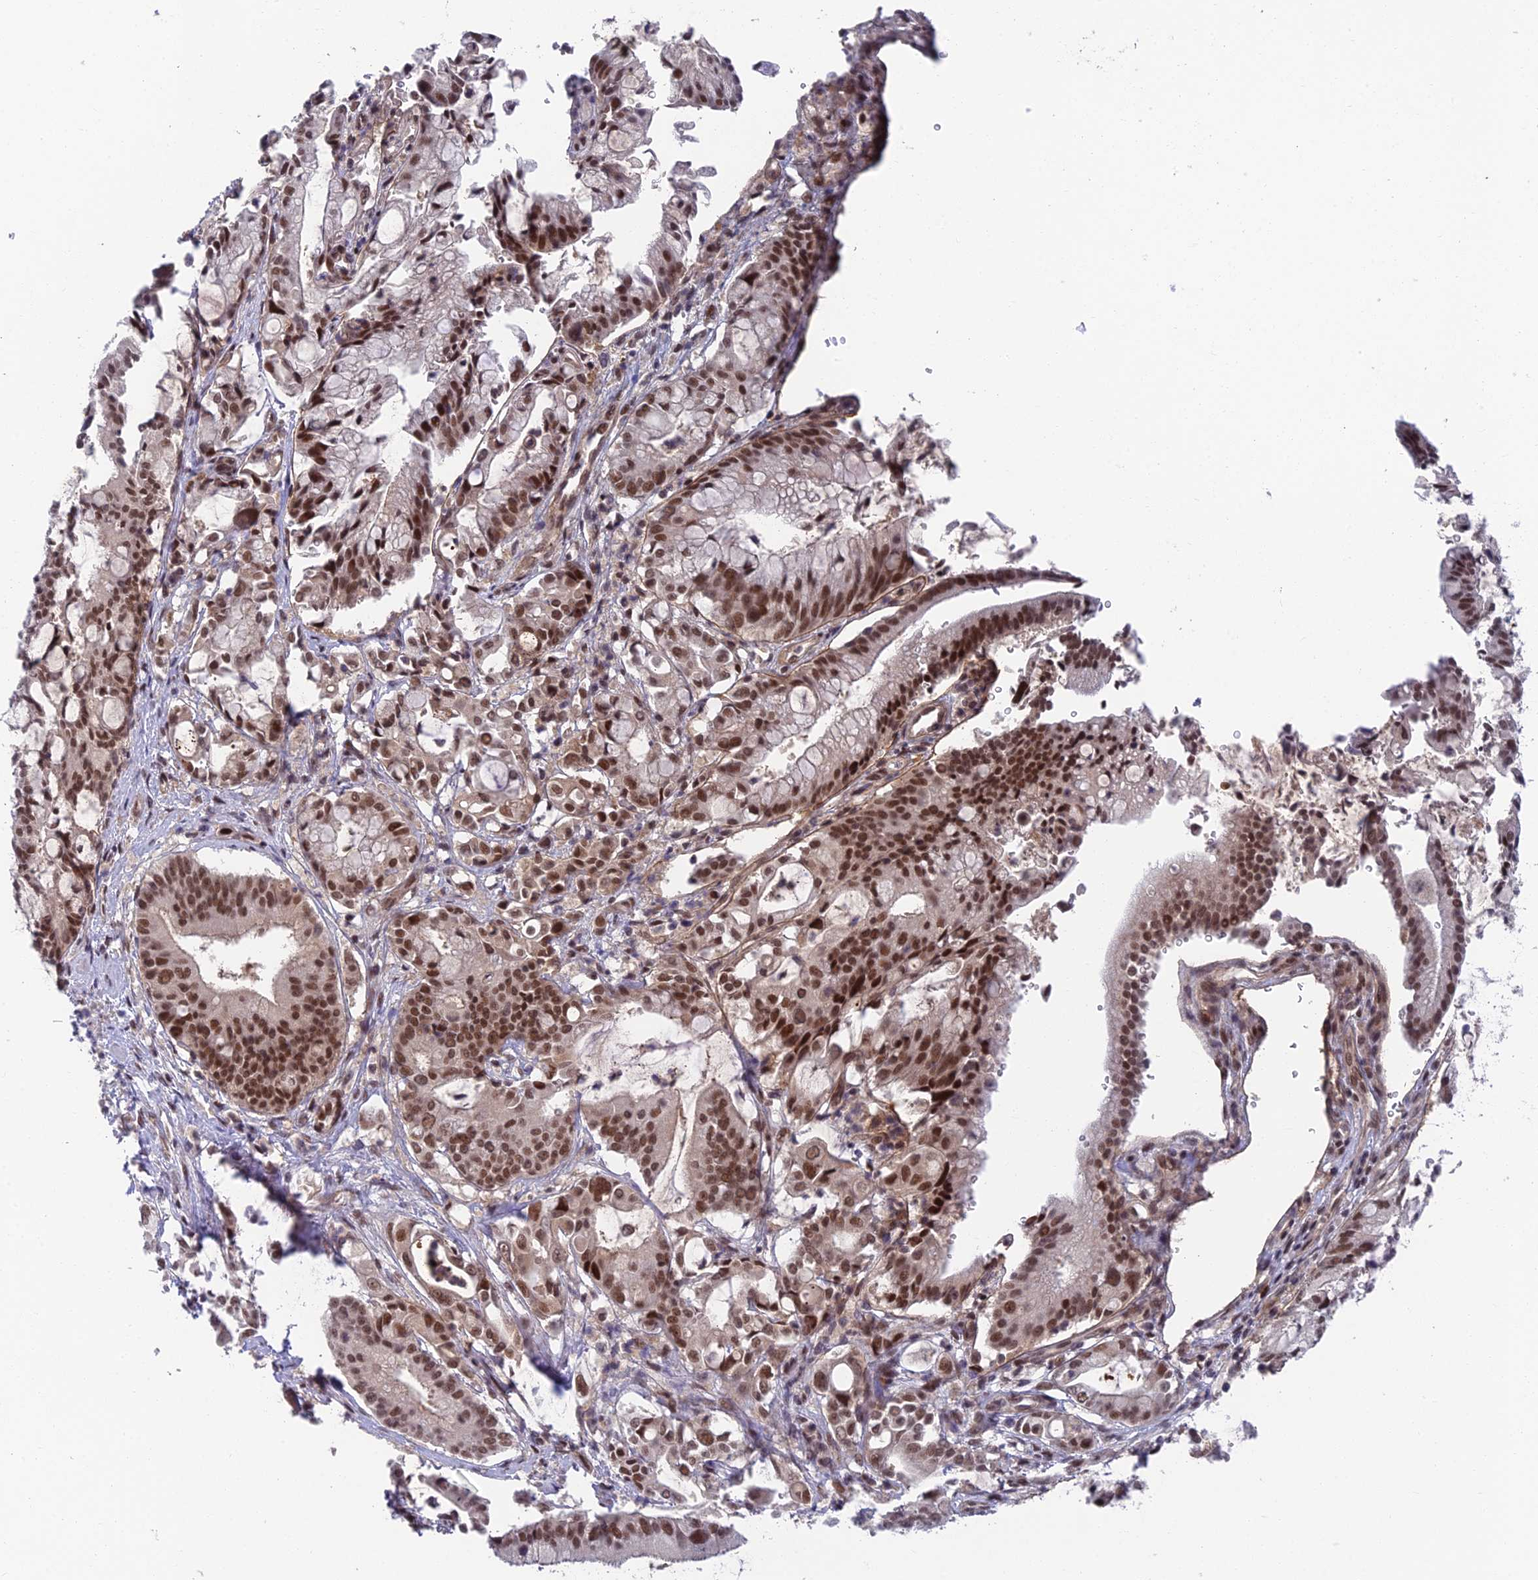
{"staining": {"intensity": "strong", "quantity": ">75%", "location": "nuclear"}, "tissue": "pancreatic cancer", "cell_type": "Tumor cells", "image_type": "cancer", "snomed": [{"axis": "morphology", "description": "Adenocarcinoma, NOS"}, {"axis": "topography", "description": "Pancreas"}], "caption": "Protein staining of pancreatic cancer tissue demonstrates strong nuclear staining in about >75% of tumor cells.", "gene": "NSMCE1", "patient": {"sex": "male", "age": 68}}